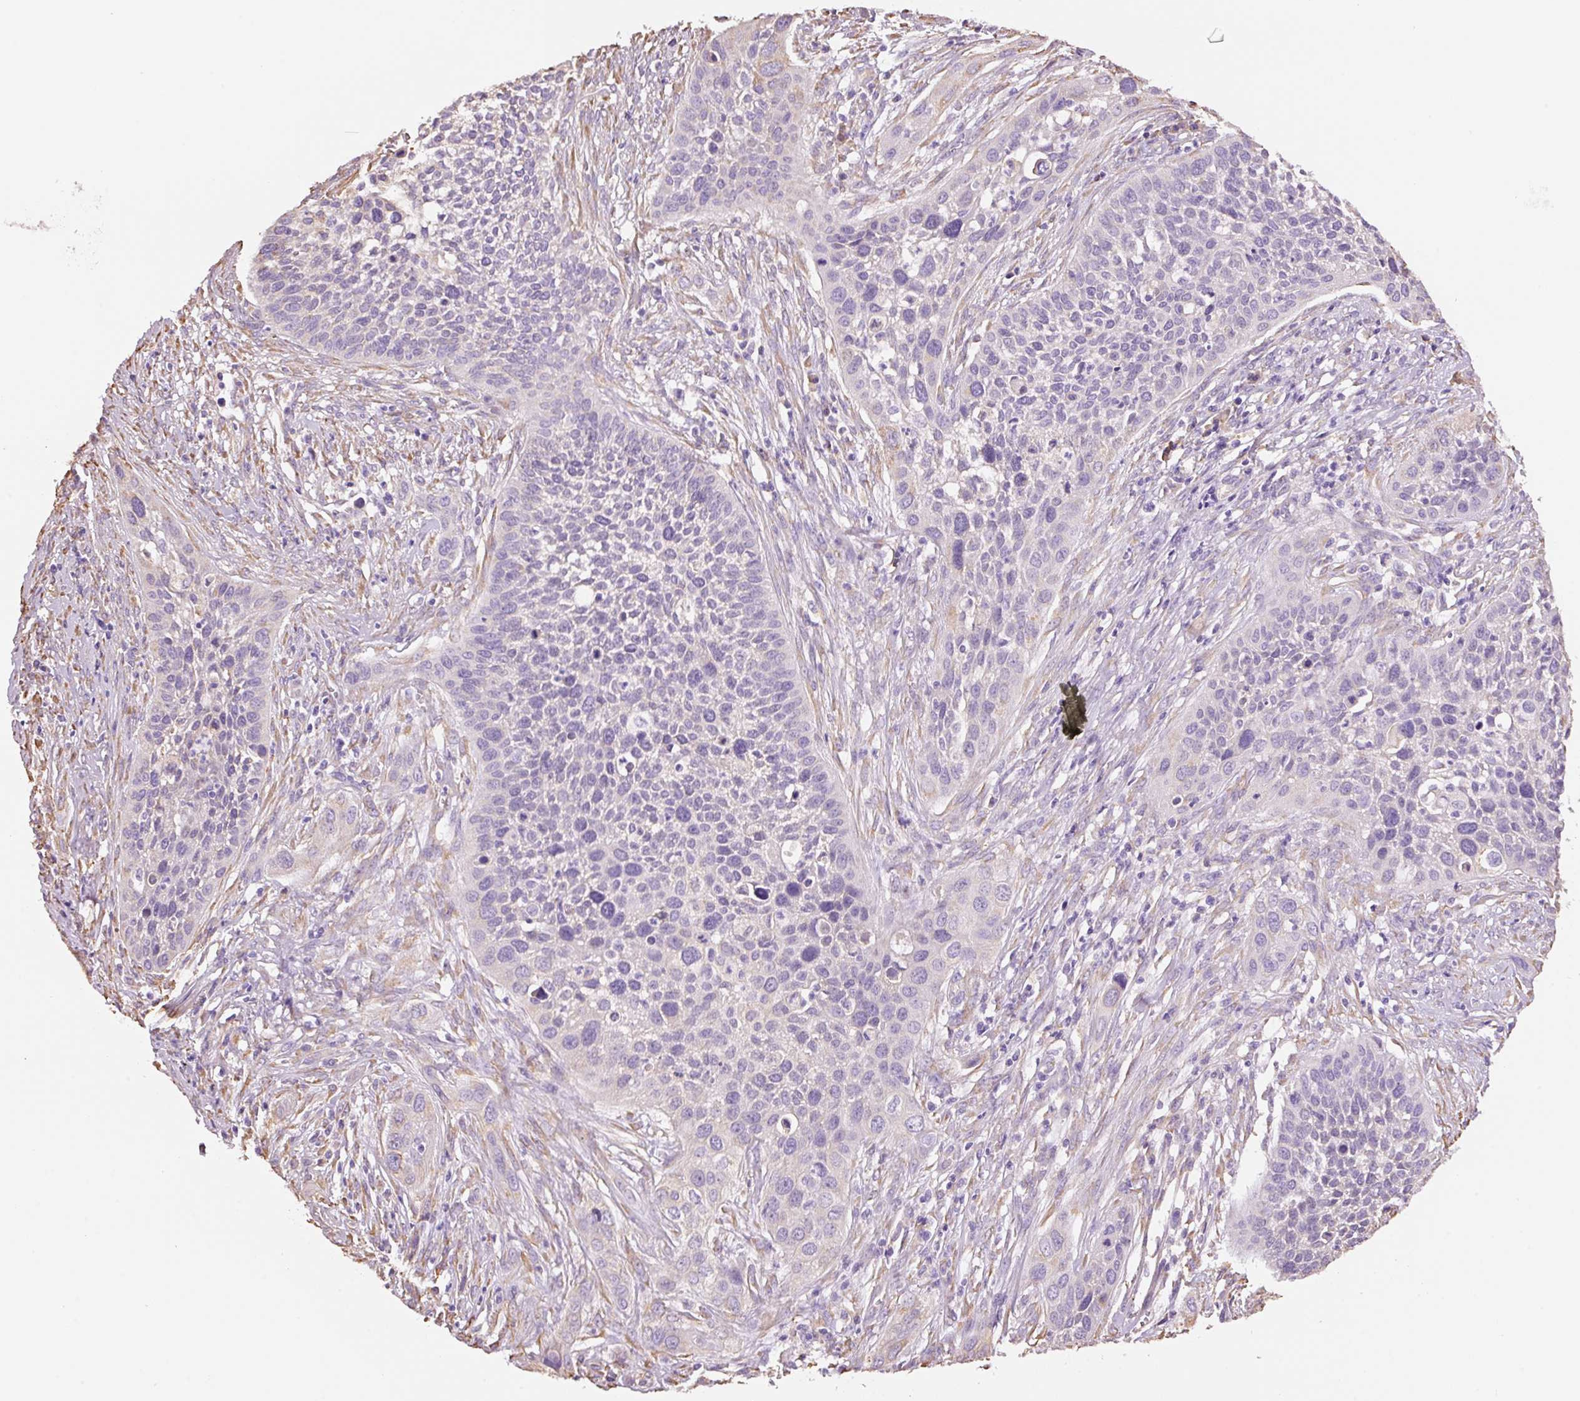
{"staining": {"intensity": "negative", "quantity": "none", "location": "none"}, "tissue": "cervical cancer", "cell_type": "Tumor cells", "image_type": "cancer", "snomed": [{"axis": "morphology", "description": "Squamous cell carcinoma, NOS"}, {"axis": "topography", "description": "Cervix"}], "caption": "Tumor cells are negative for brown protein staining in cervical cancer (squamous cell carcinoma).", "gene": "GCG", "patient": {"sex": "female", "age": 34}}